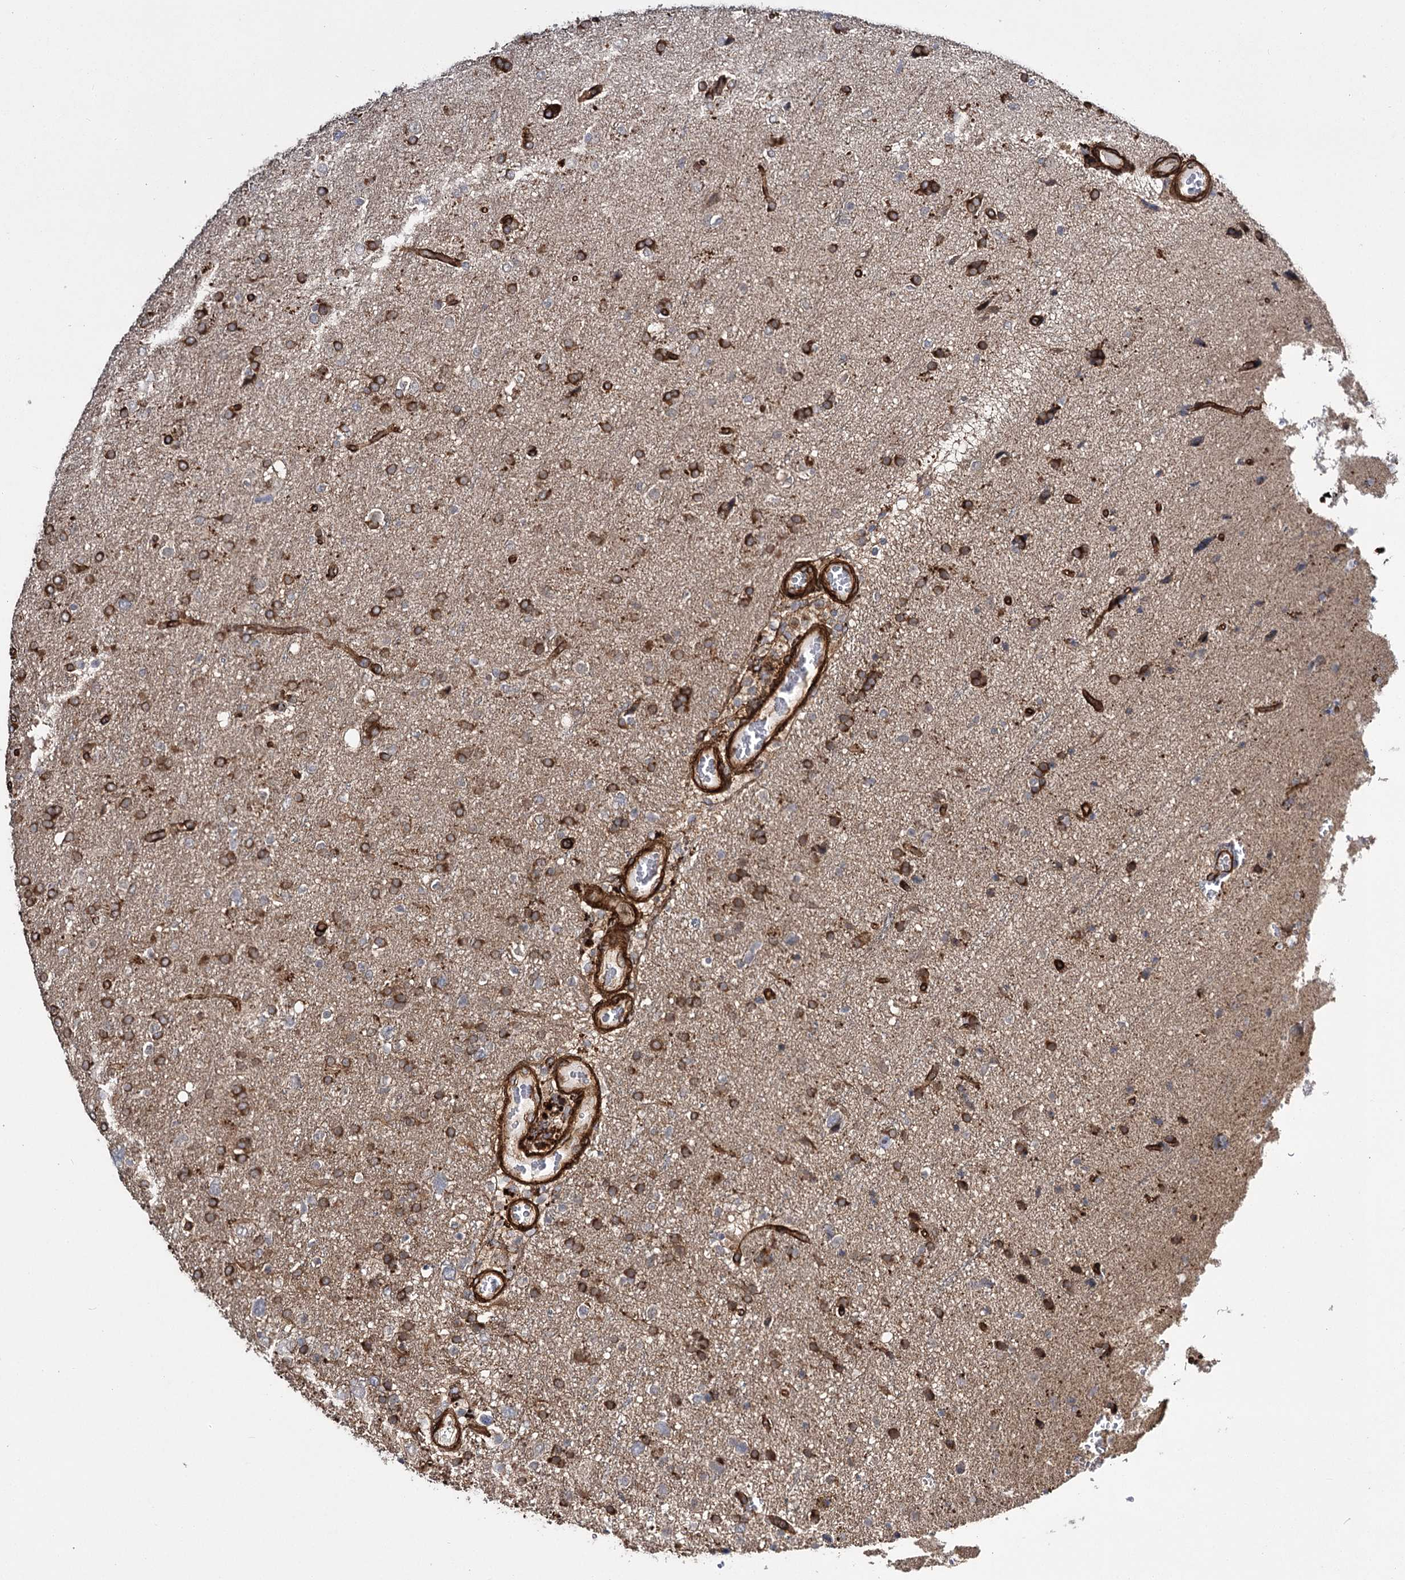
{"staining": {"intensity": "strong", "quantity": "25%-75%", "location": "cytoplasmic/membranous"}, "tissue": "glioma", "cell_type": "Tumor cells", "image_type": "cancer", "snomed": [{"axis": "morphology", "description": "Glioma, malignant, High grade"}, {"axis": "topography", "description": "Brain"}], "caption": "IHC micrograph of human glioma stained for a protein (brown), which exhibits high levels of strong cytoplasmic/membranous expression in approximately 25%-75% of tumor cells.", "gene": "MYO1C", "patient": {"sex": "male", "age": 61}}